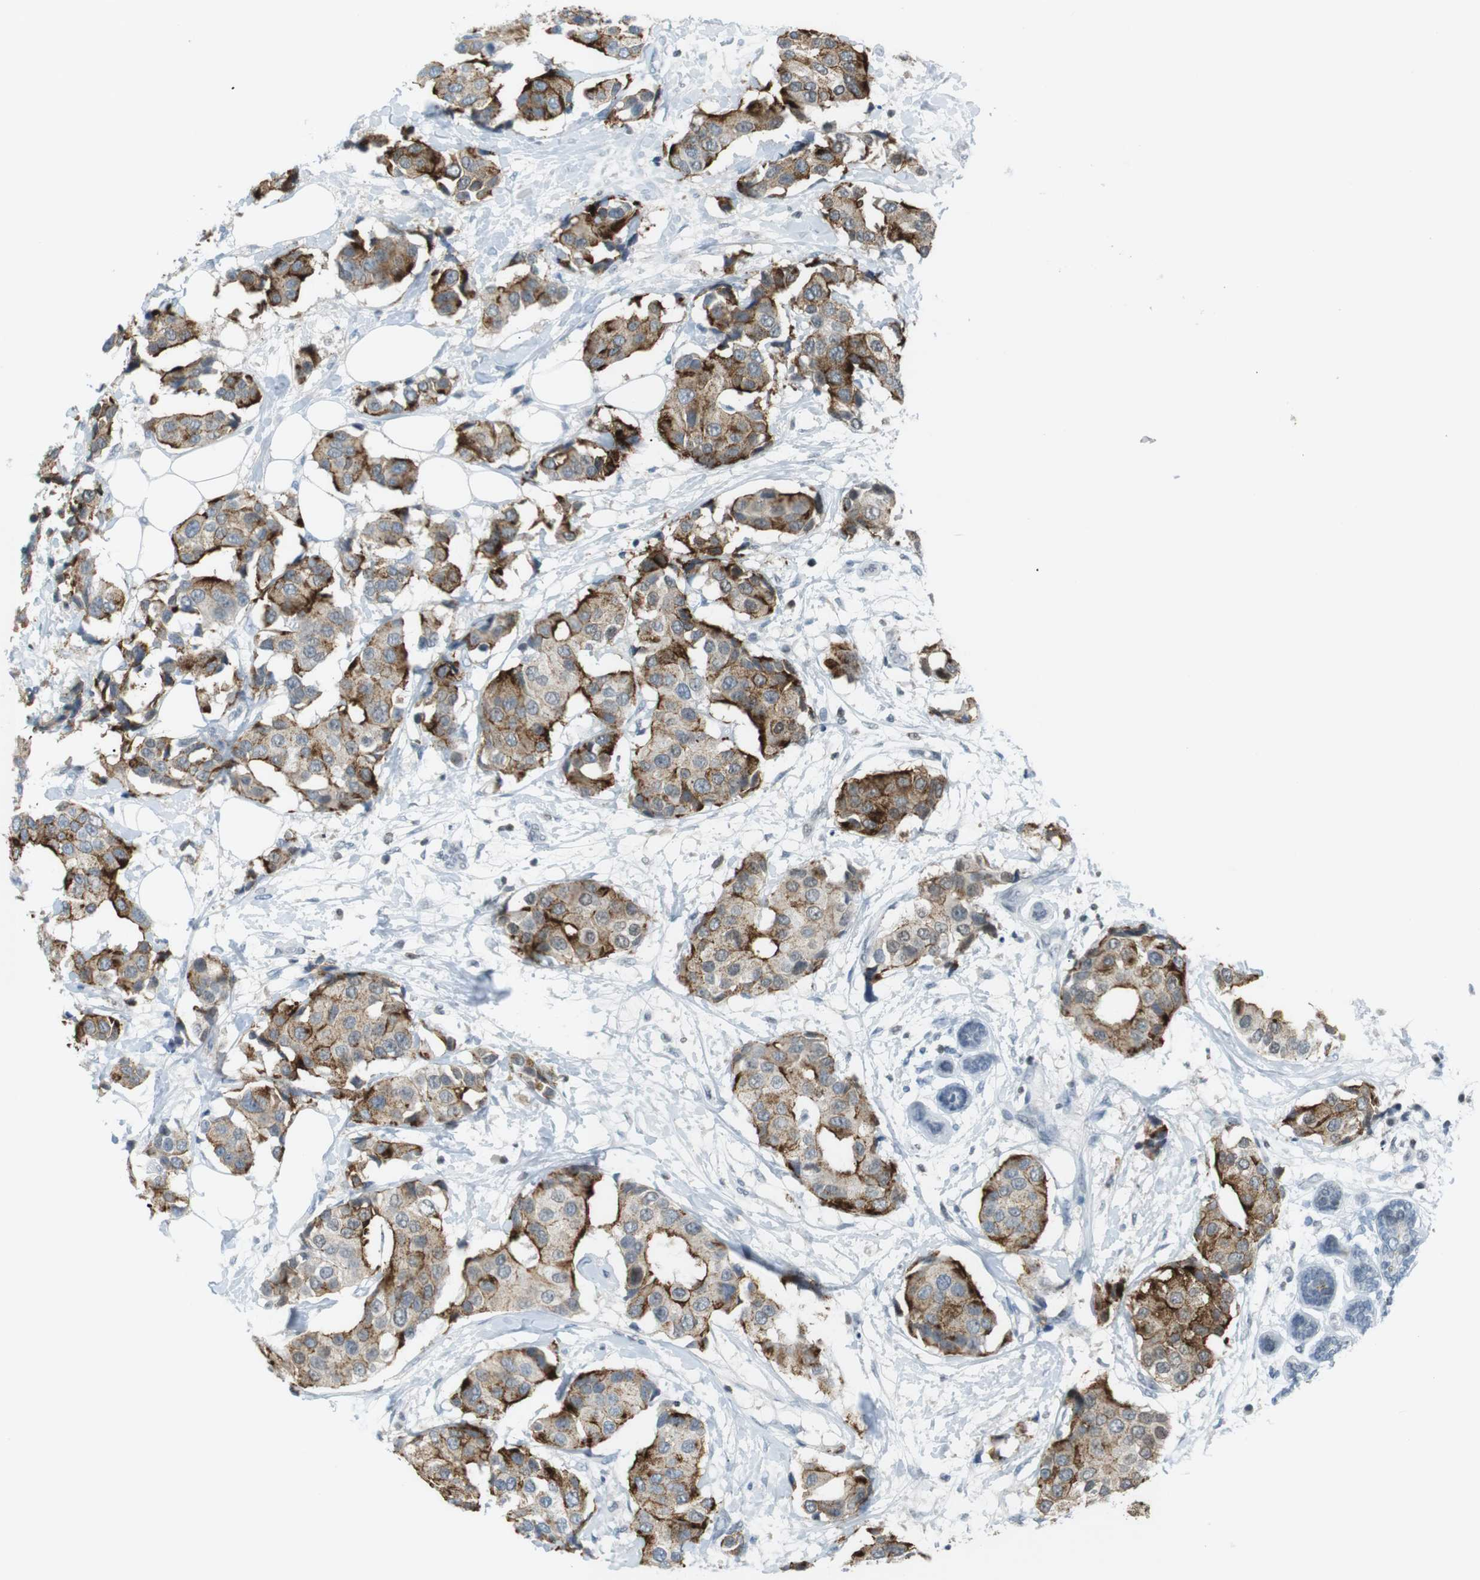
{"staining": {"intensity": "strong", "quantity": ">75%", "location": "cytoplasmic/membranous"}, "tissue": "breast cancer", "cell_type": "Tumor cells", "image_type": "cancer", "snomed": [{"axis": "morphology", "description": "Normal tissue, NOS"}, {"axis": "morphology", "description": "Duct carcinoma"}, {"axis": "topography", "description": "Breast"}], "caption": "Strong cytoplasmic/membranous positivity for a protein is present in approximately >75% of tumor cells of breast cancer using immunohistochemistry (IHC).", "gene": "AZGP1", "patient": {"sex": "female", "age": 39}}